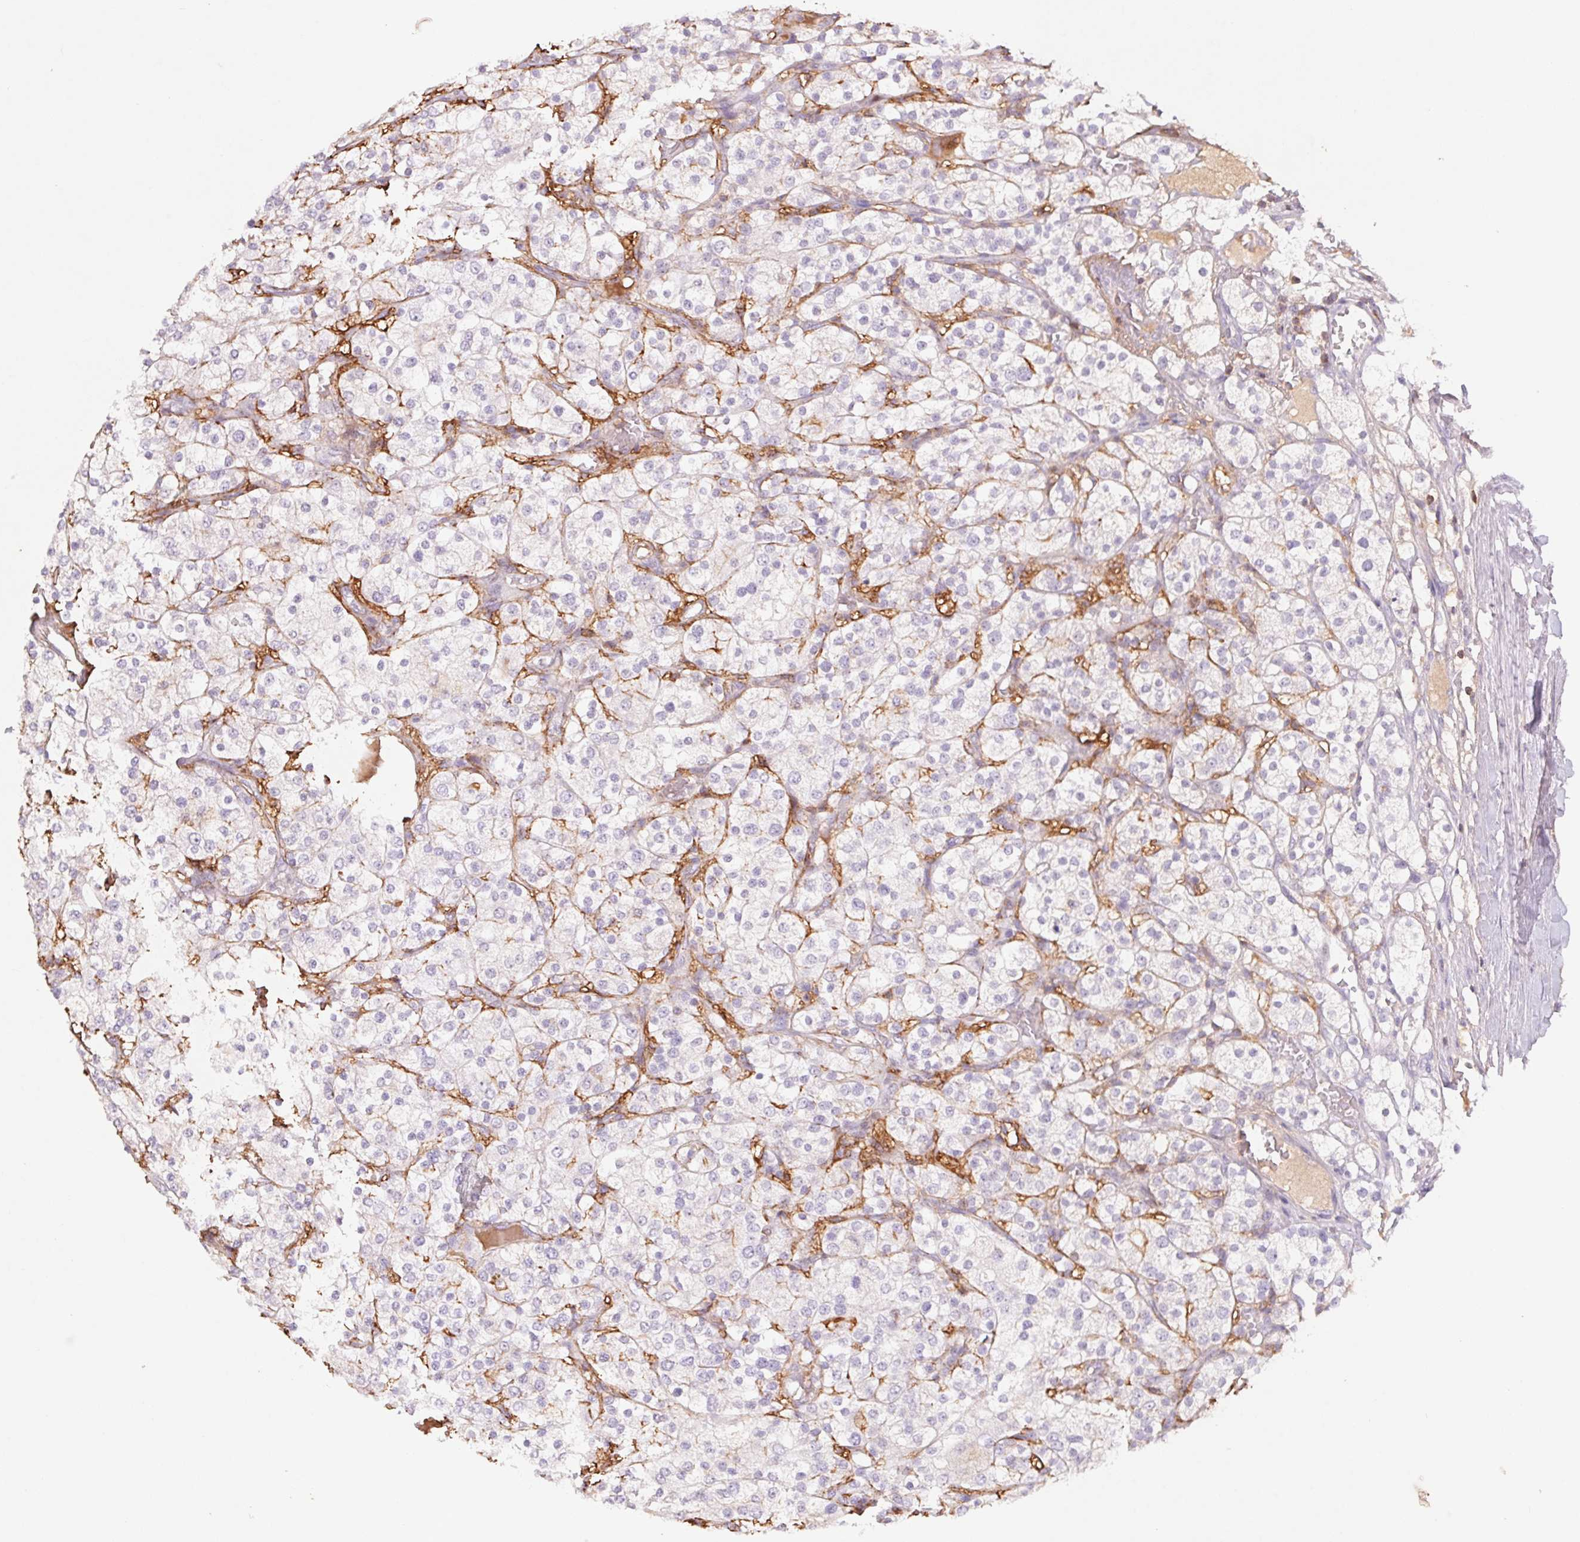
{"staining": {"intensity": "negative", "quantity": "none", "location": "none"}, "tissue": "renal cancer", "cell_type": "Tumor cells", "image_type": "cancer", "snomed": [{"axis": "morphology", "description": "Adenocarcinoma, NOS"}, {"axis": "topography", "description": "Kidney"}], "caption": "Immunohistochemistry (IHC) photomicrograph of renal cancer (adenocarcinoma) stained for a protein (brown), which displays no expression in tumor cells.", "gene": "KIF26A", "patient": {"sex": "male", "age": 80}}